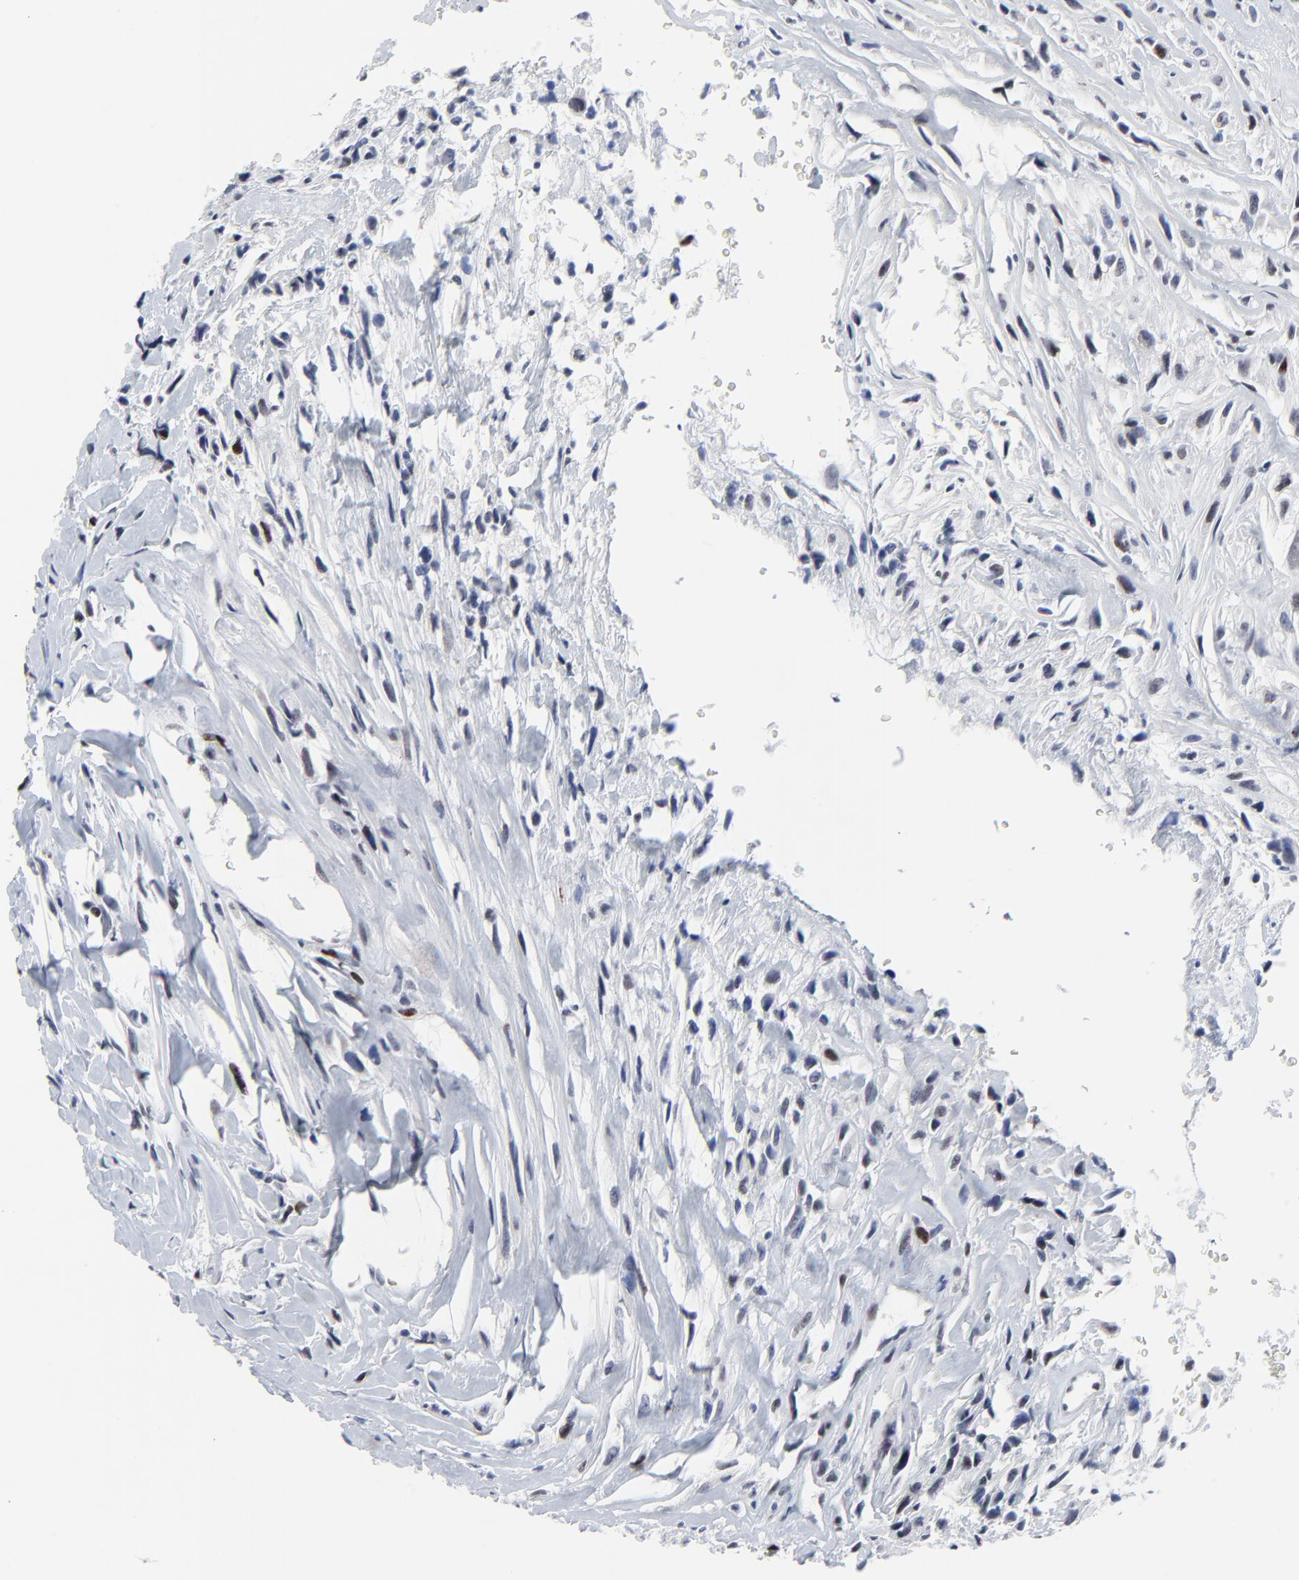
{"staining": {"intensity": "moderate", "quantity": "25%-75%", "location": "nuclear"}, "tissue": "glioma", "cell_type": "Tumor cells", "image_type": "cancer", "snomed": [{"axis": "morphology", "description": "Glioma, malignant, High grade"}, {"axis": "topography", "description": "Brain"}], "caption": "Glioma was stained to show a protein in brown. There is medium levels of moderate nuclear staining in approximately 25%-75% of tumor cells.", "gene": "ZNF589", "patient": {"sex": "male", "age": 48}}